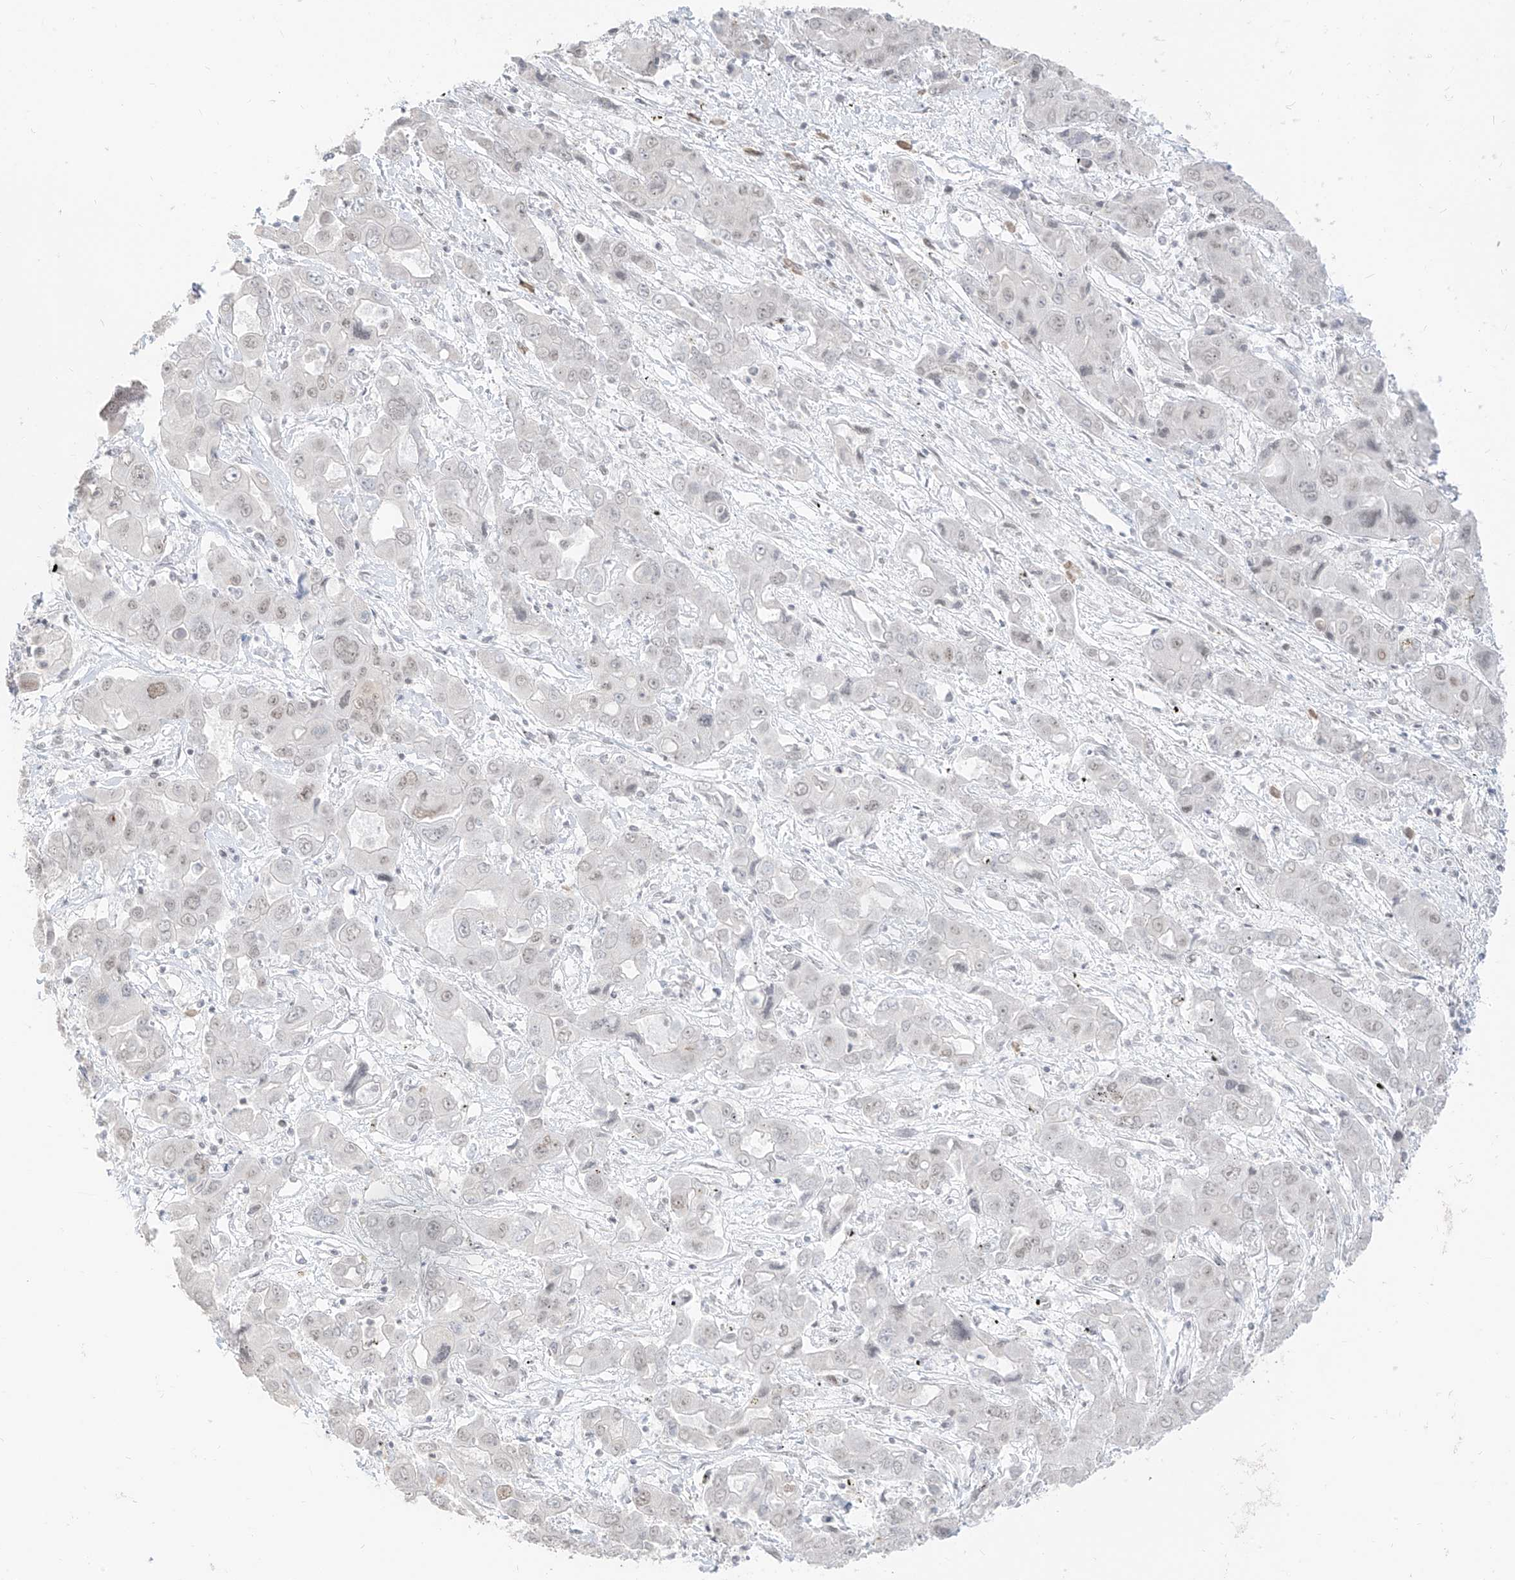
{"staining": {"intensity": "negative", "quantity": "none", "location": "none"}, "tissue": "liver cancer", "cell_type": "Tumor cells", "image_type": "cancer", "snomed": [{"axis": "morphology", "description": "Cholangiocarcinoma"}, {"axis": "topography", "description": "Liver"}], "caption": "Immunohistochemical staining of liver cancer exhibits no significant positivity in tumor cells.", "gene": "SUPT5H", "patient": {"sex": "male", "age": 67}}